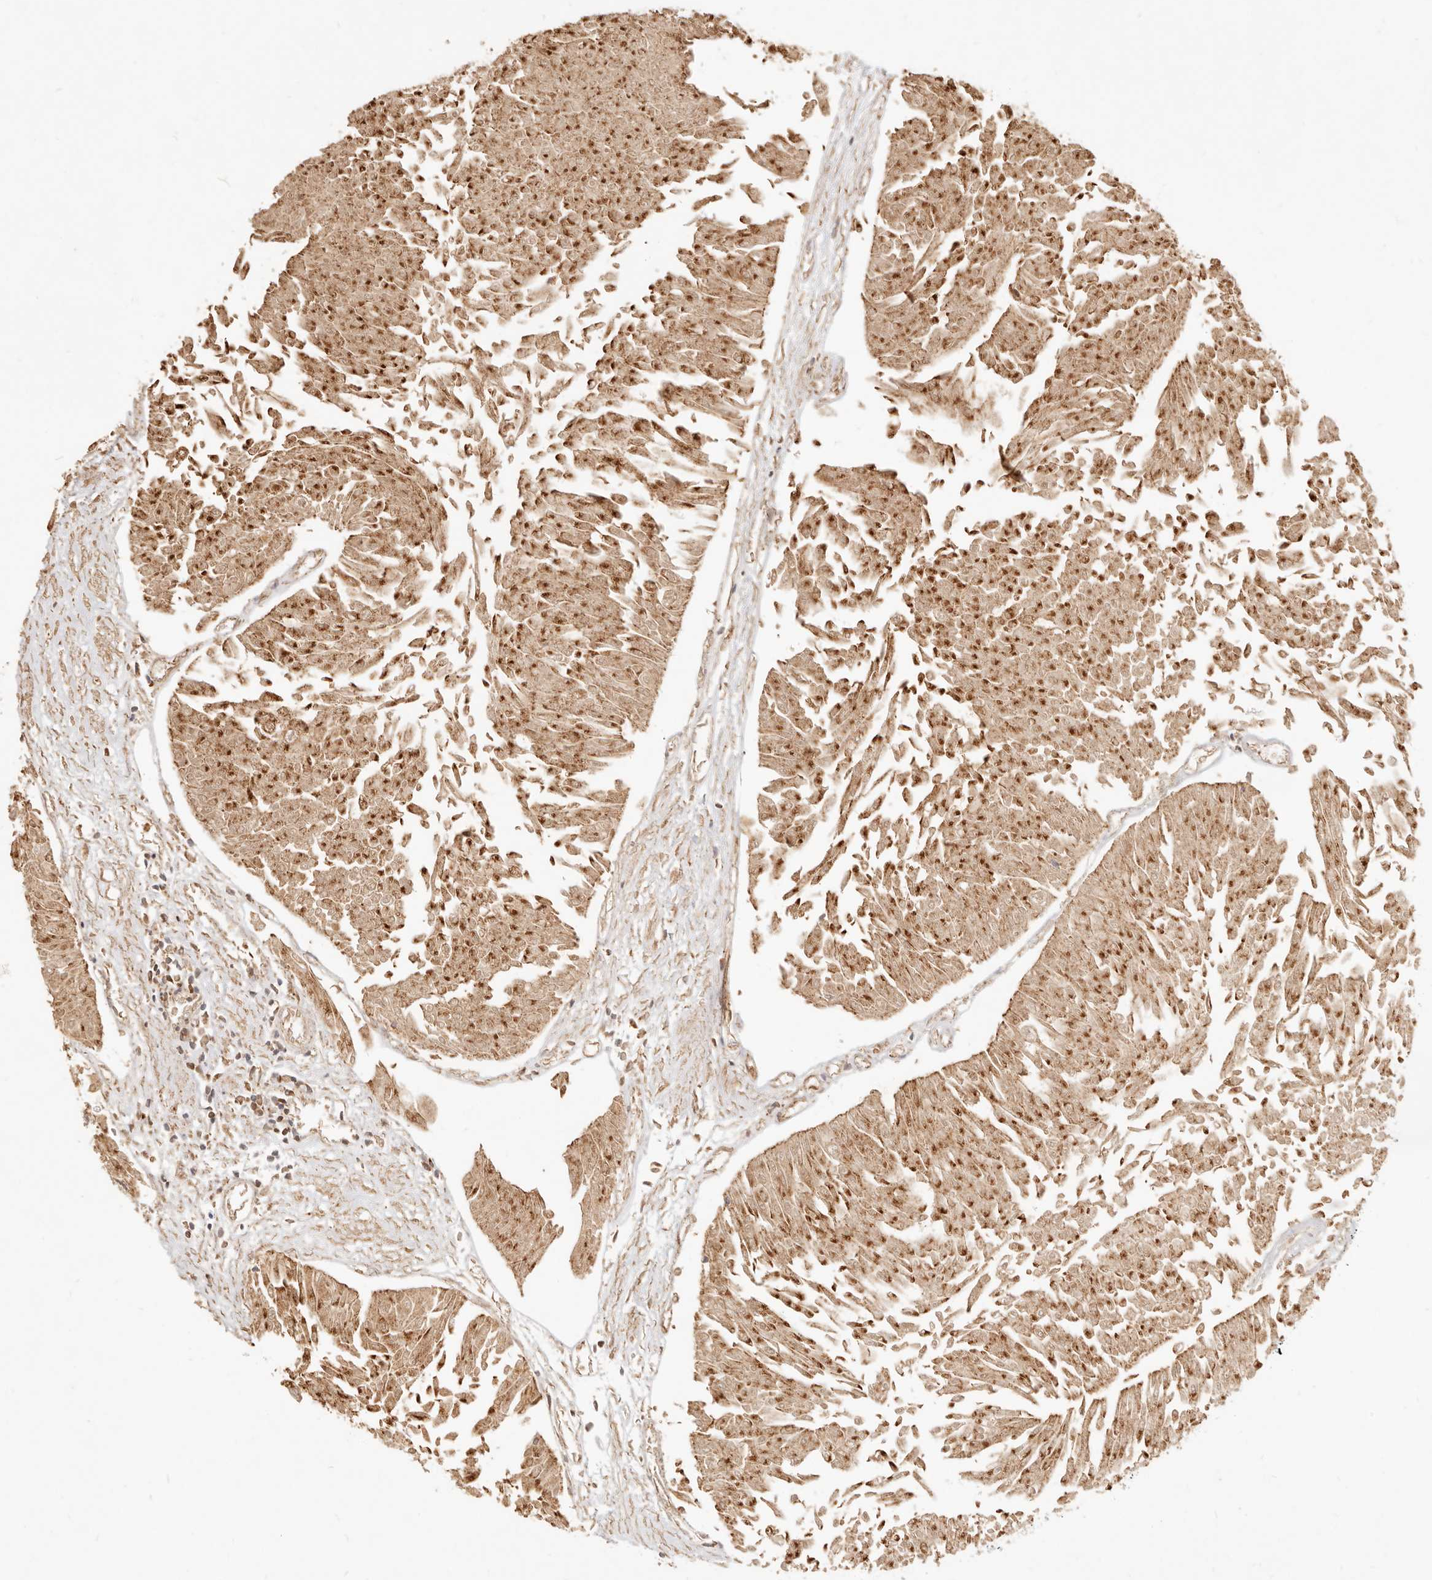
{"staining": {"intensity": "moderate", "quantity": ">75%", "location": "cytoplasmic/membranous"}, "tissue": "urothelial cancer", "cell_type": "Tumor cells", "image_type": "cancer", "snomed": [{"axis": "morphology", "description": "Urothelial carcinoma, Low grade"}, {"axis": "topography", "description": "Urinary bladder"}], "caption": "This is an image of immunohistochemistry (IHC) staining of low-grade urothelial carcinoma, which shows moderate positivity in the cytoplasmic/membranous of tumor cells.", "gene": "CPLANE2", "patient": {"sex": "male", "age": 67}}